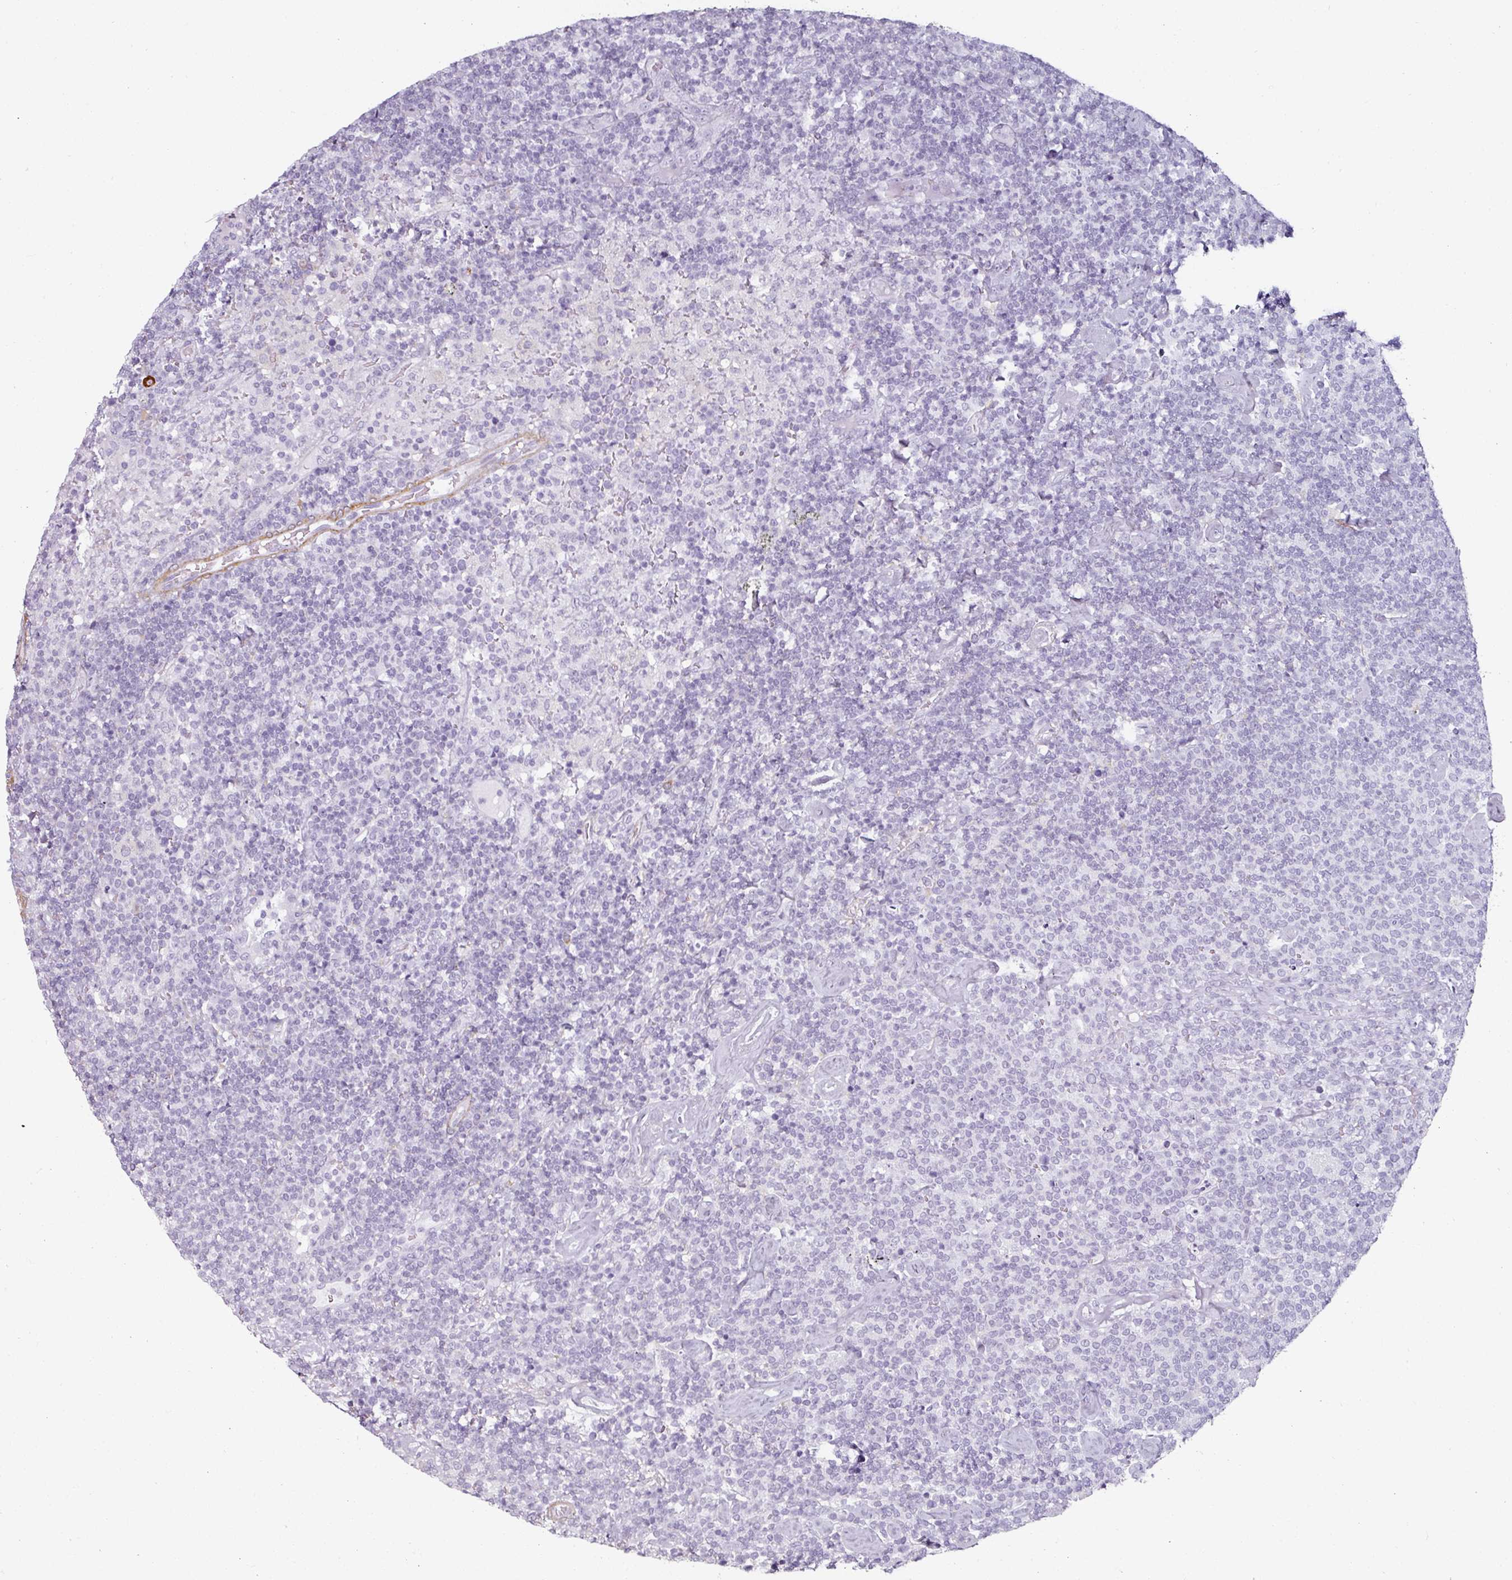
{"staining": {"intensity": "negative", "quantity": "none", "location": "none"}, "tissue": "lymphoma", "cell_type": "Tumor cells", "image_type": "cancer", "snomed": [{"axis": "morphology", "description": "Malignant lymphoma, non-Hodgkin's type, High grade"}, {"axis": "topography", "description": "Lymph node"}], "caption": "This is a histopathology image of IHC staining of lymphoma, which shows no staining in tumor cells. Brightfield microscopy of IHC stained with DAB (brown) and hematoxylin (blue), captured at high magnification.", "gene": "CAP2", "patient": {"sex": "male", "age": 61}}